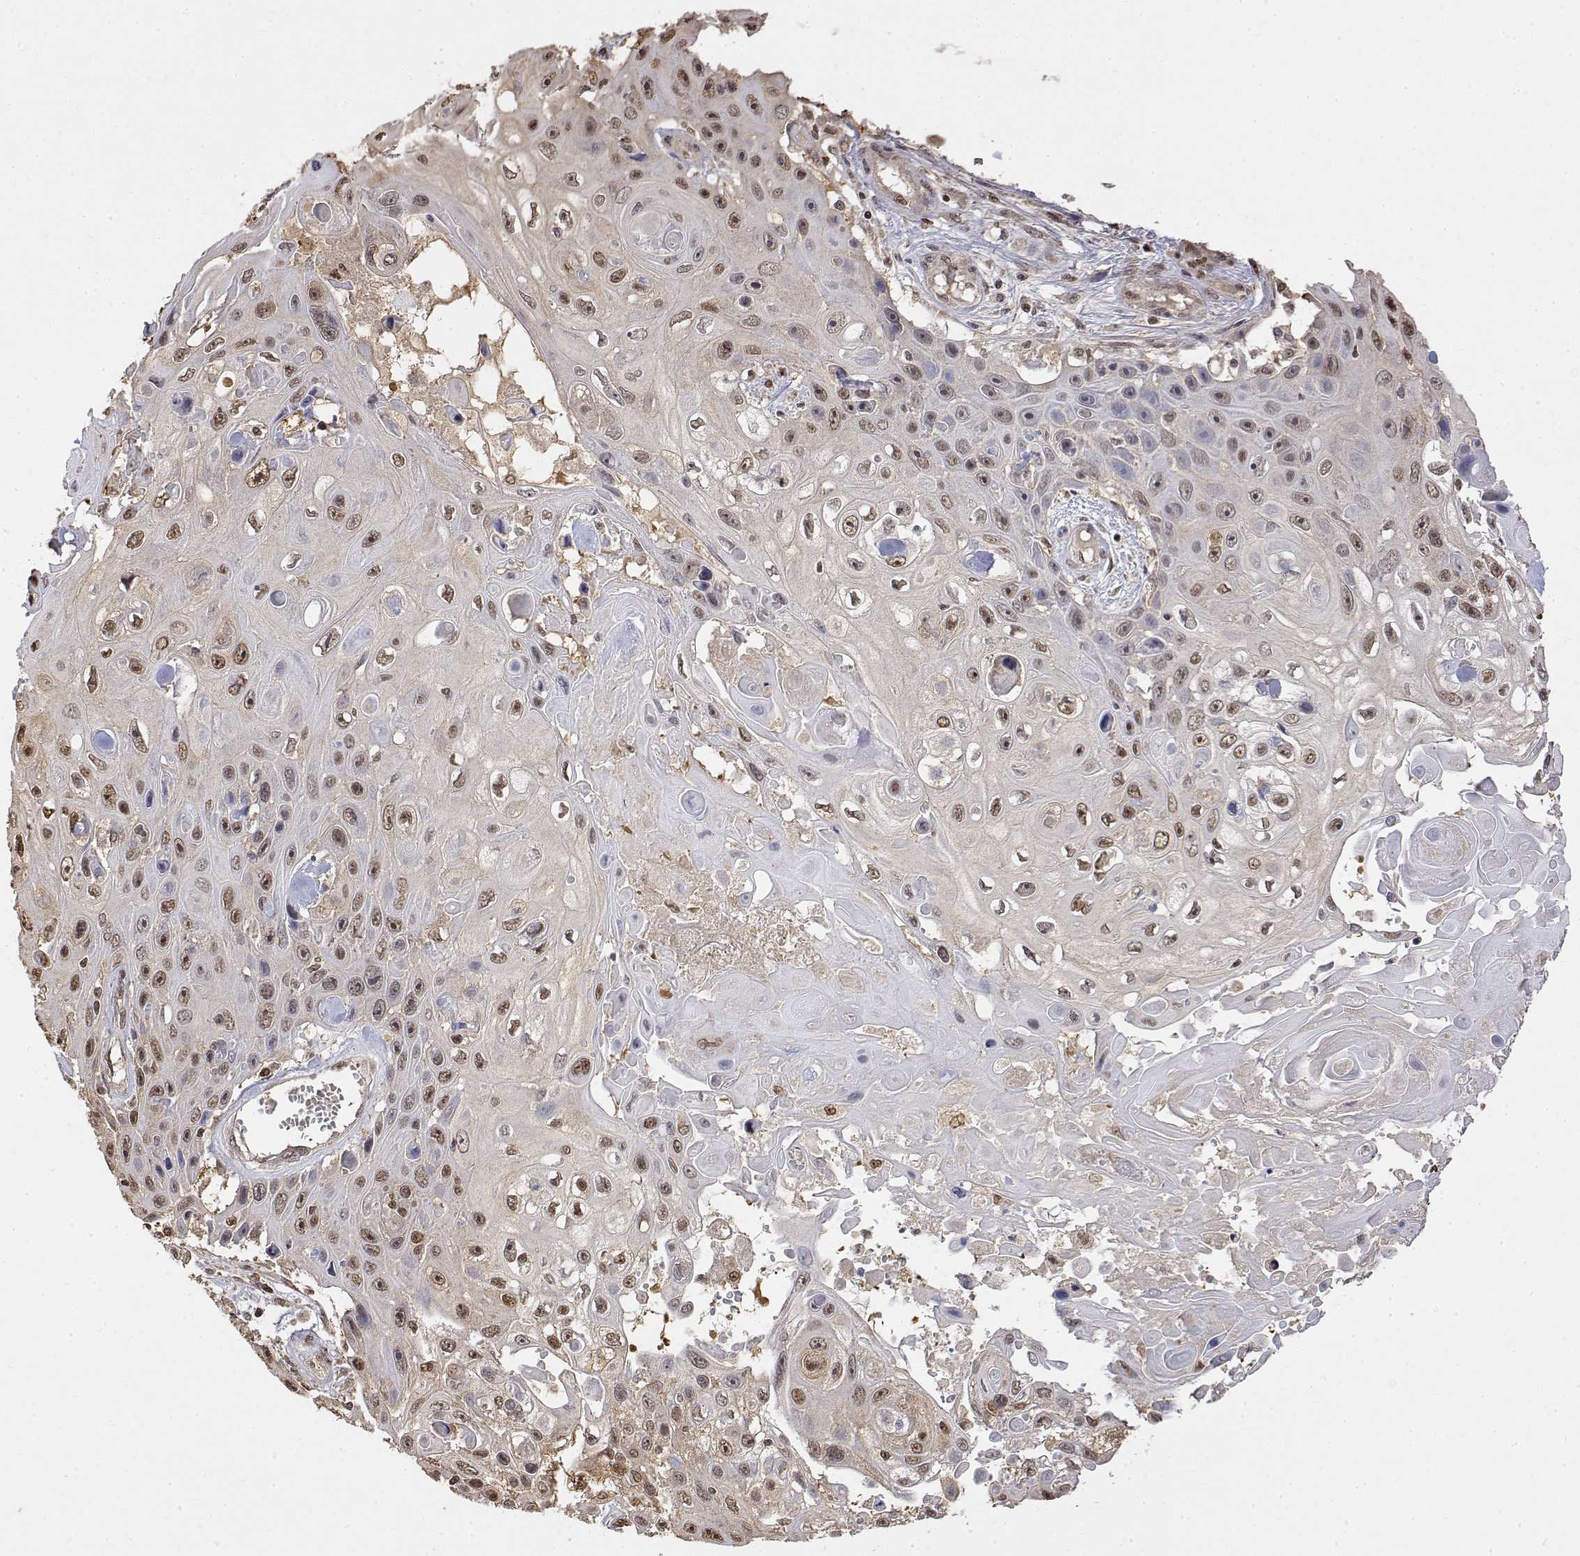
{"staining": {"intensity": "moderate", "quantity": ">75%", "location": "nuclear"}, "tissue": "skin cancer", "cell_type": "Tumor cells", "image_type": "cancer", "snomed": [{"axis": "morphology", "description": "Squamous cell carcinoma, NOS"}, {"axis": "topography", "description": "Skin"}], "caption": "A micrograph showing moderate nuclear positivity in about >75% of tumor cells in skin cancer, as visualized by brown immunohistochemical staining.", "gene": "TPI1", "patient": {"sex": "male", "age": 82}}